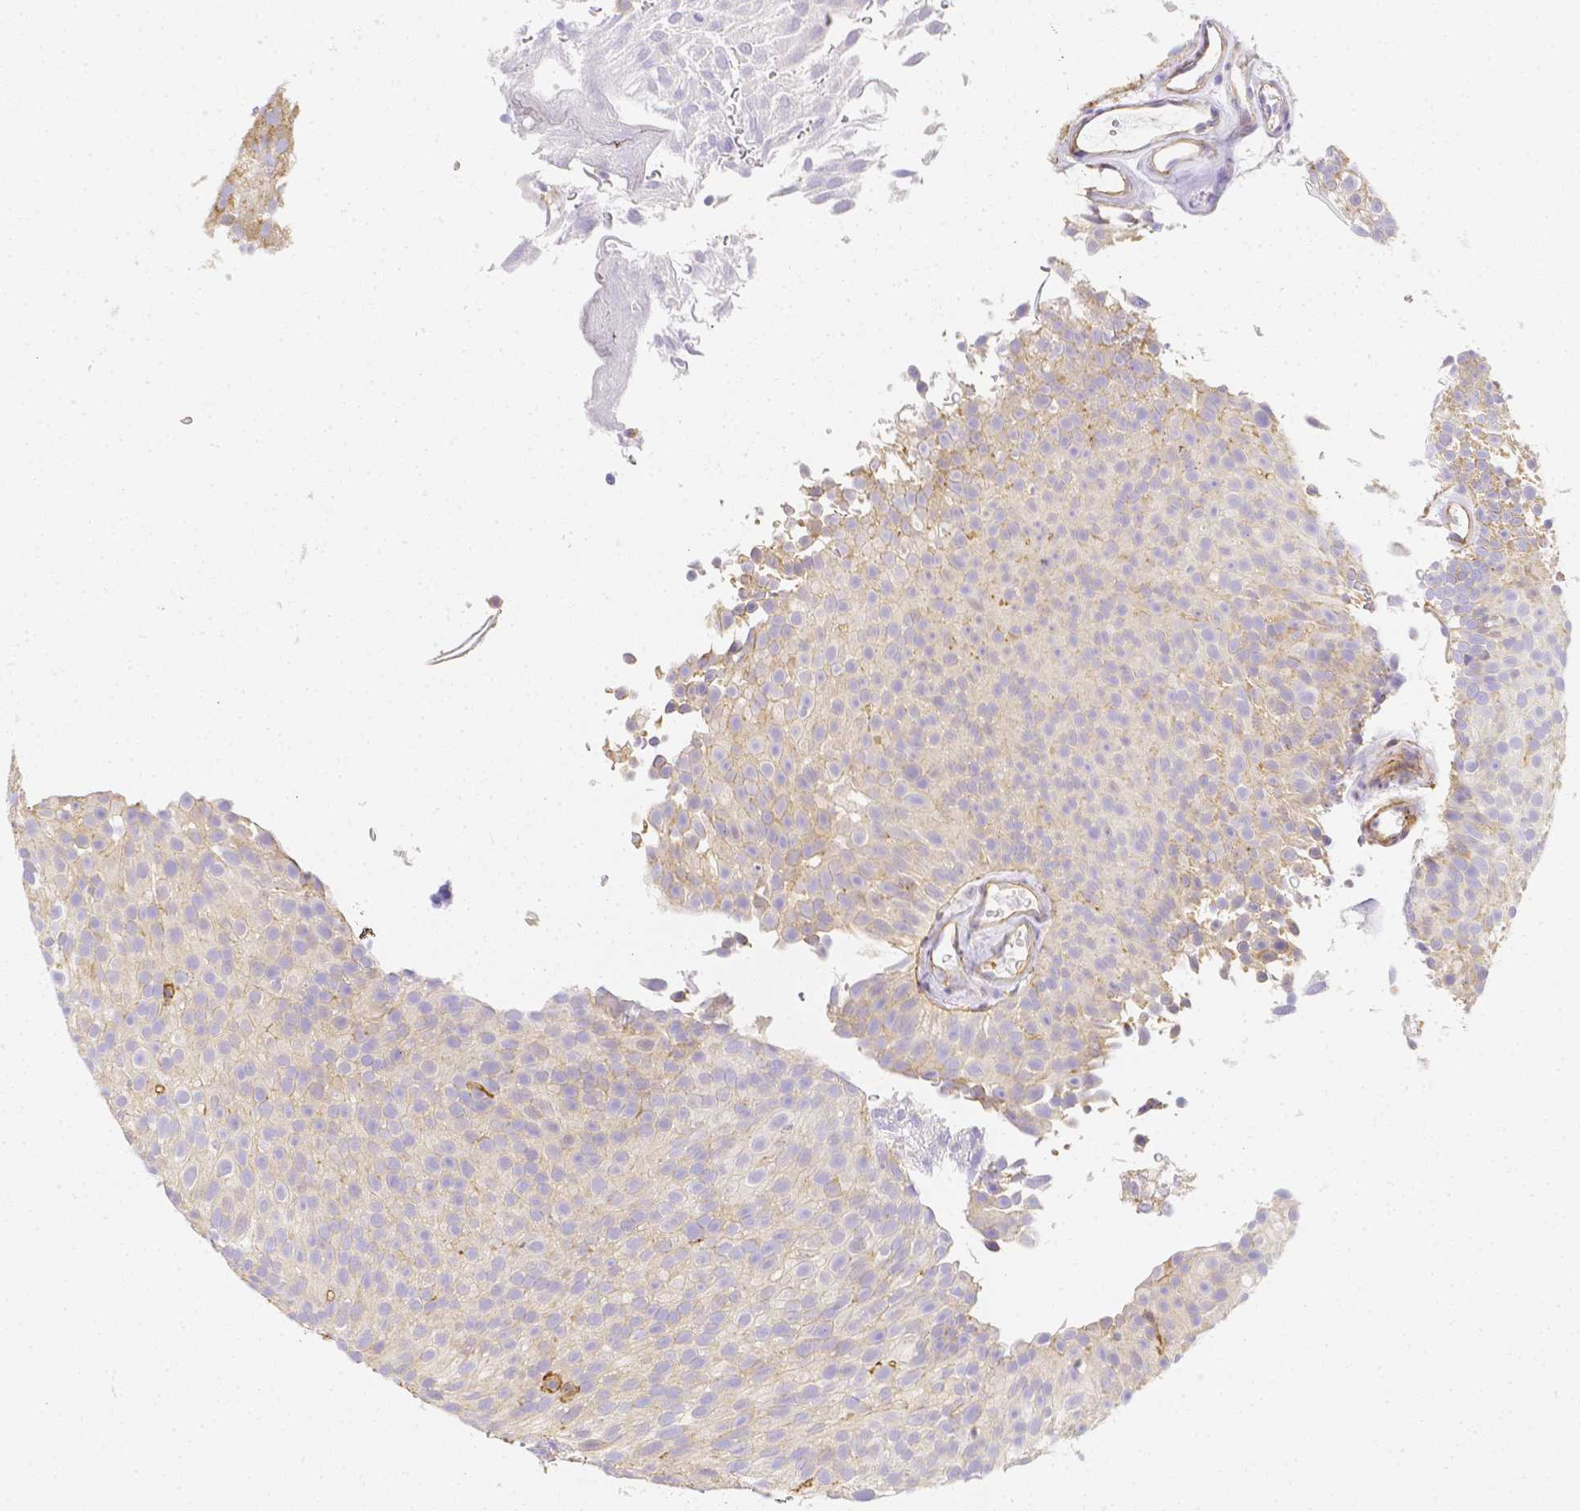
{"staining": {"intensity": "weak", "quantity": "25%-75%", "location": "cytoplasmic/membranous"}, "tissue": "urothelial cancer", "cell_type": "Tumor cells", "image_type": "cancer", "snomed": [{"axis": "morphology", "description": "Urothelial carcinoma, Low grade"}, {"axis": "topography", "description": "Urinary bladder"}], "caption": "Immunohistochemistry (DAB (3,3'-diaminobenzidine)) staining of human urothelial carcinoma (low-grade) displays weak cytoplasmic/membranous protein expression in about 25%-75% of tumor cells.", "gene": "ASAH2", "patient": {"sex": "male", "age": 78}}